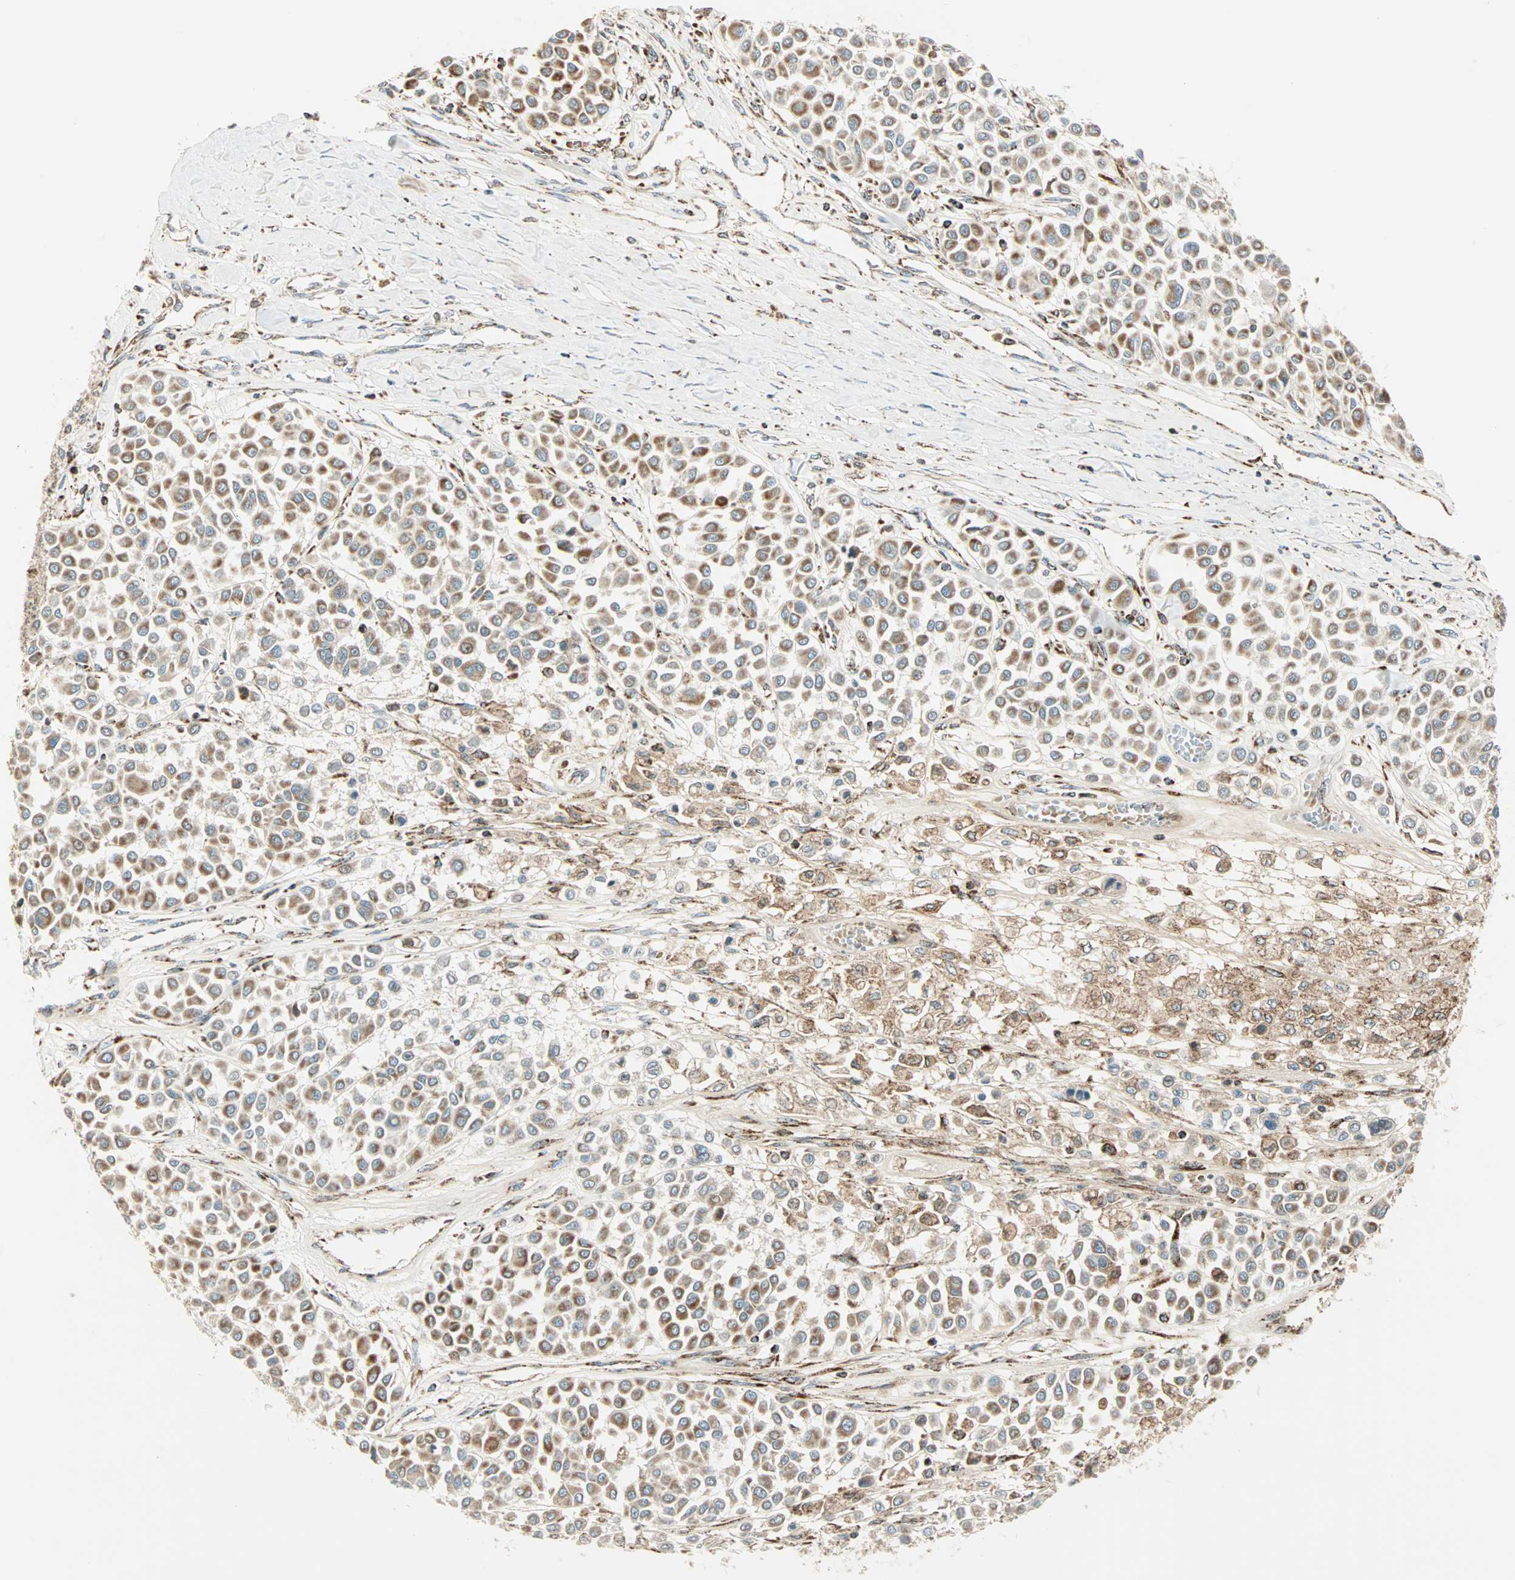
{"staining": {"intensity": "moderate", "quantity": ">75%", "location": "cytoplasmic/membranous"}, "tissue": "melanoma", "cell_type": "Tumor cells", "image_type": "cancer", "snomed": [{"axis": "morphology", "description": "Malignant melanoma, Metastatic site"}, {"axis": "topography", "description": "Soft tissue"}], "caption": "Human melanoma stained for a protein (brown) exhibits moderate cytoplasmic/membranous positive positivity in about >75% of tumor cells.", "gene": "SPRY4", "patient": {"sex": "male", "age": 41}}